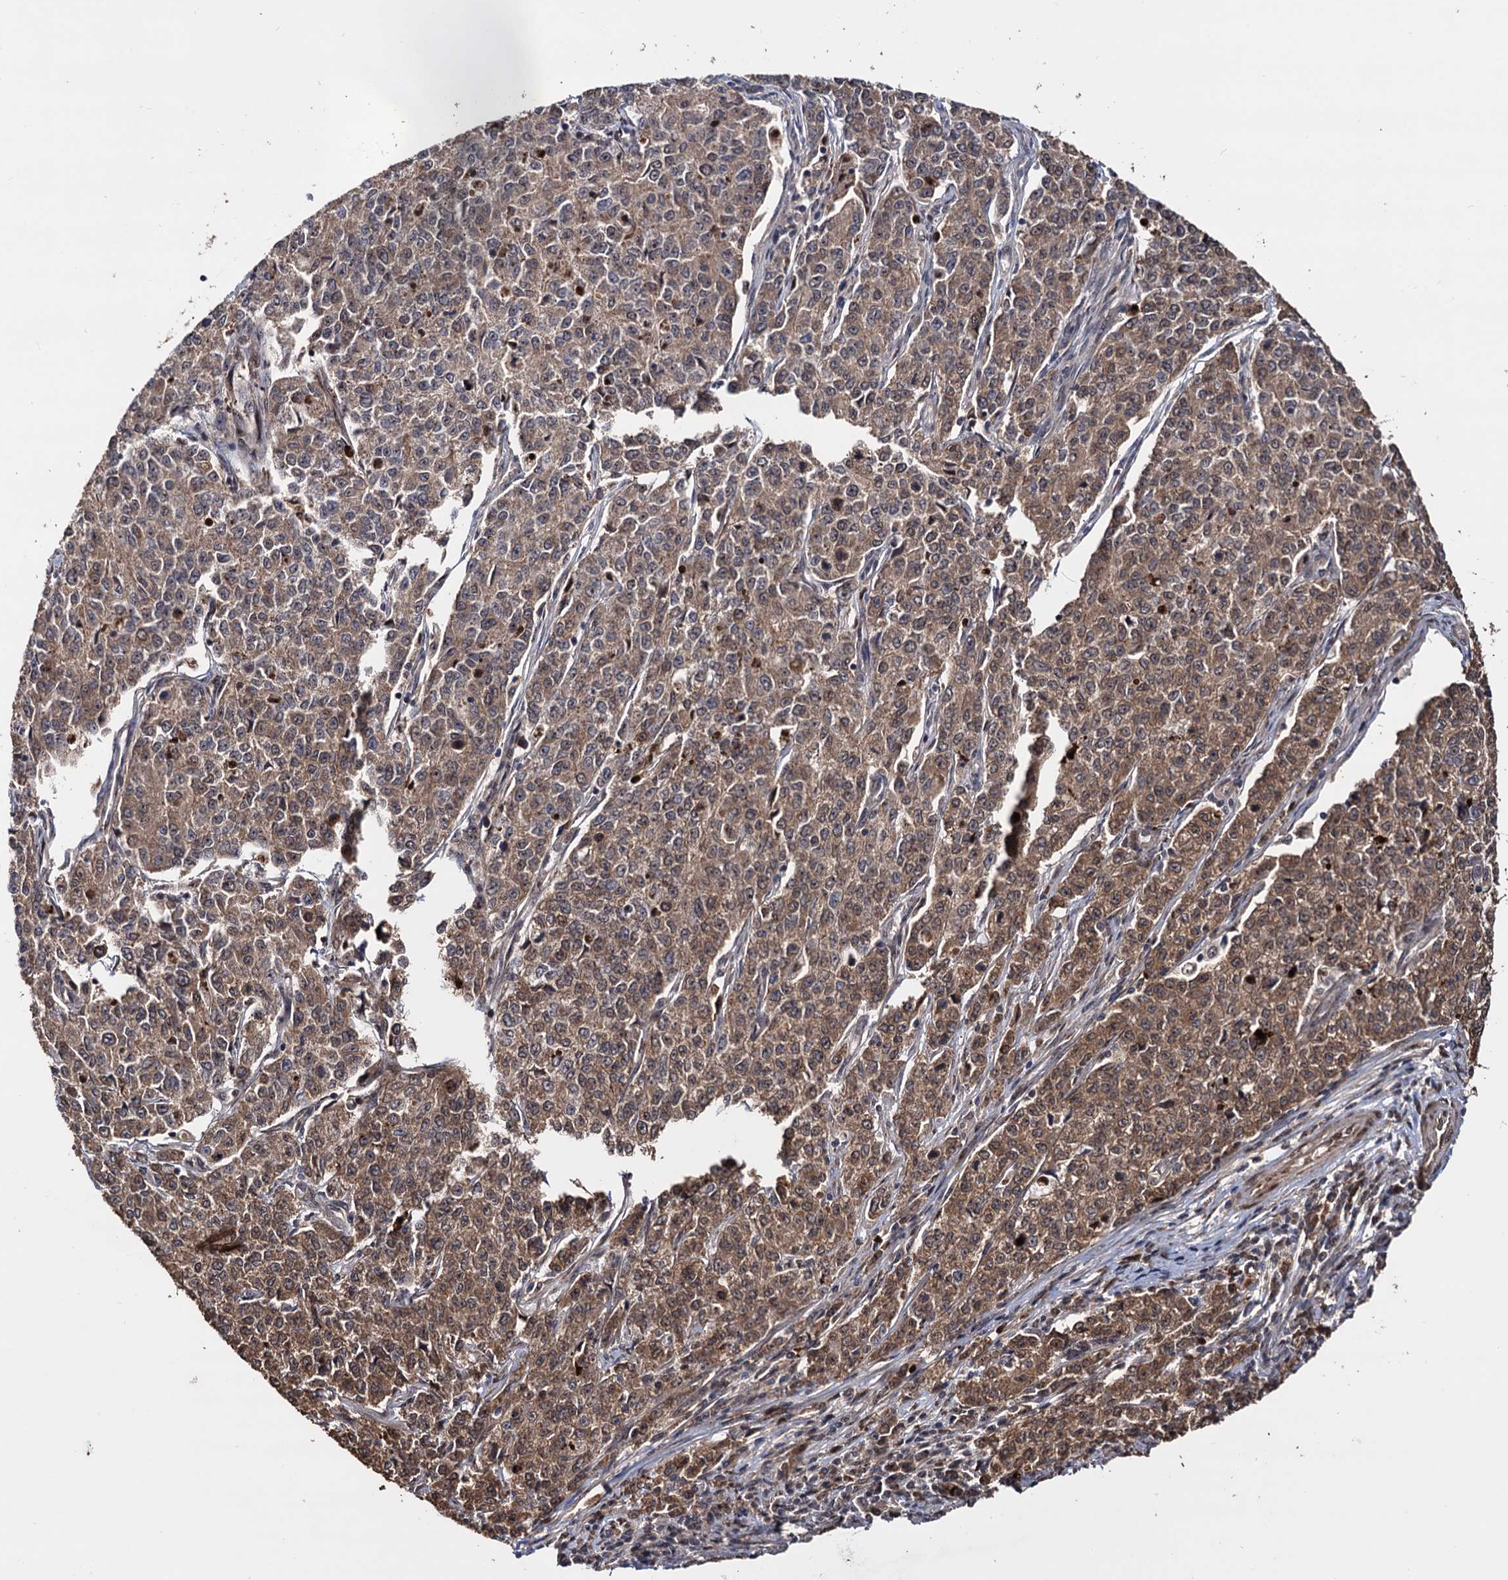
{"staining": {"intensity": "moderate", "quantity": "25%-75%", "location": "cytoplasmic/membranous"}, "tissue": "endometrial cancer", "cell_type": "Tumor cells", "image_type": "cancer", "snomed": [{"axis": "morphology", "description": "Adenocarcinoma, NOS"}, {"axis": "topography", "description": "Endometrium"}], "caption": "Immunohistochemical staining of adenocarcinoma (endometrial) shows medium levels of moderate cytoplasmic/membranous protein staining in about 25%-75% of tumor cells.", "gene": "PIGB", "patient": {"sex": "female", "age": 50}}